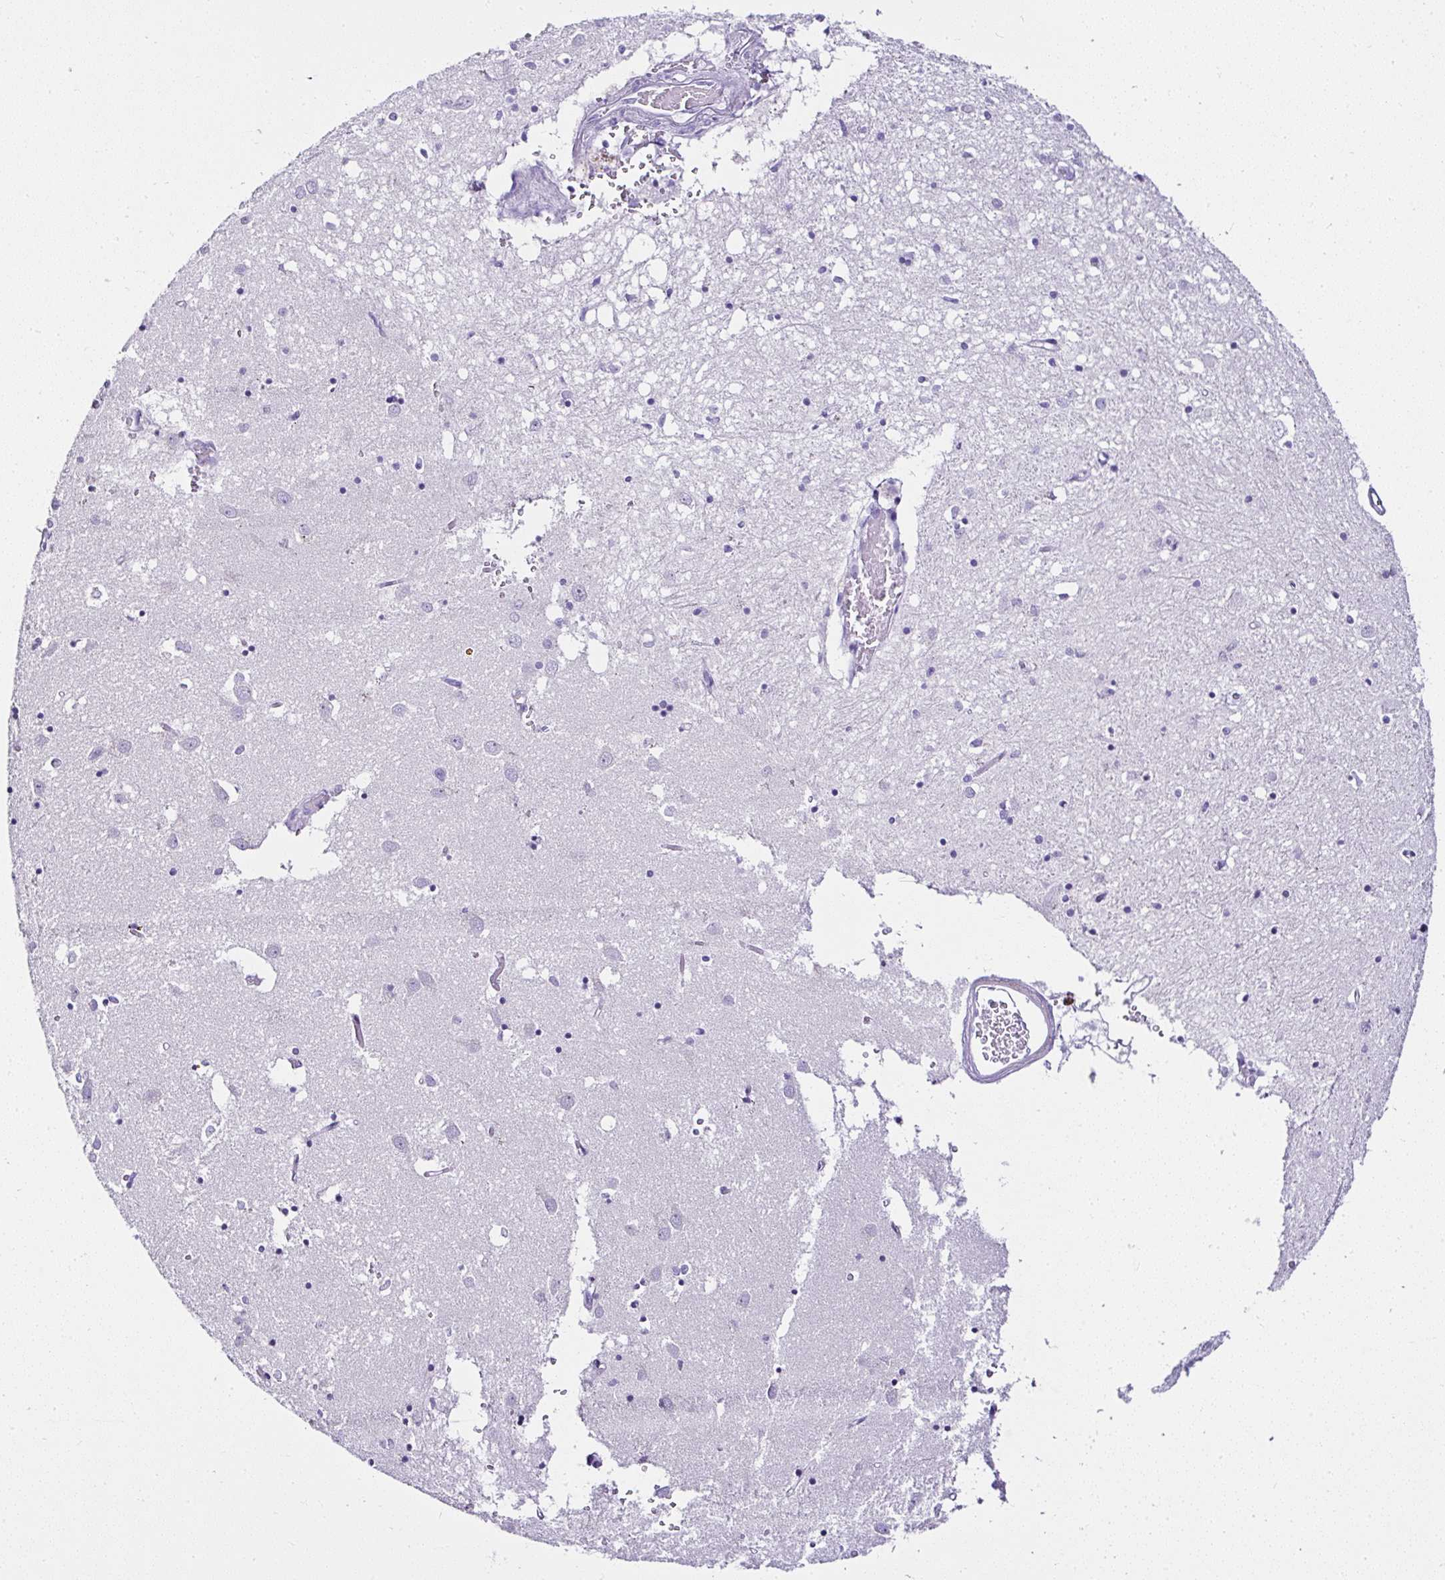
{"staining": {"intensity": "negative", "quantity": "none", "location": "none"}, "tissue": "caudate", "cell_type": "Glial cells", "image_type": "normal", "snomed": [{"axis": "morphology", "description": "Normal tissue, NOS"}, {"axis": "topography", "description": "Lateral ventricle wall"}], "caption": "Immunohistochemical staining of benign caudate exhibits no significant positivity in glial cells. Brightfield microscopy of immunohistochemistry stained with DAB (3,3'-diaminobenzidine) (brown) and hematoxylin (blue), captured at high magnification.", "gene": "SERPINB3", "patient": {"sex": "male", "age": 70}}